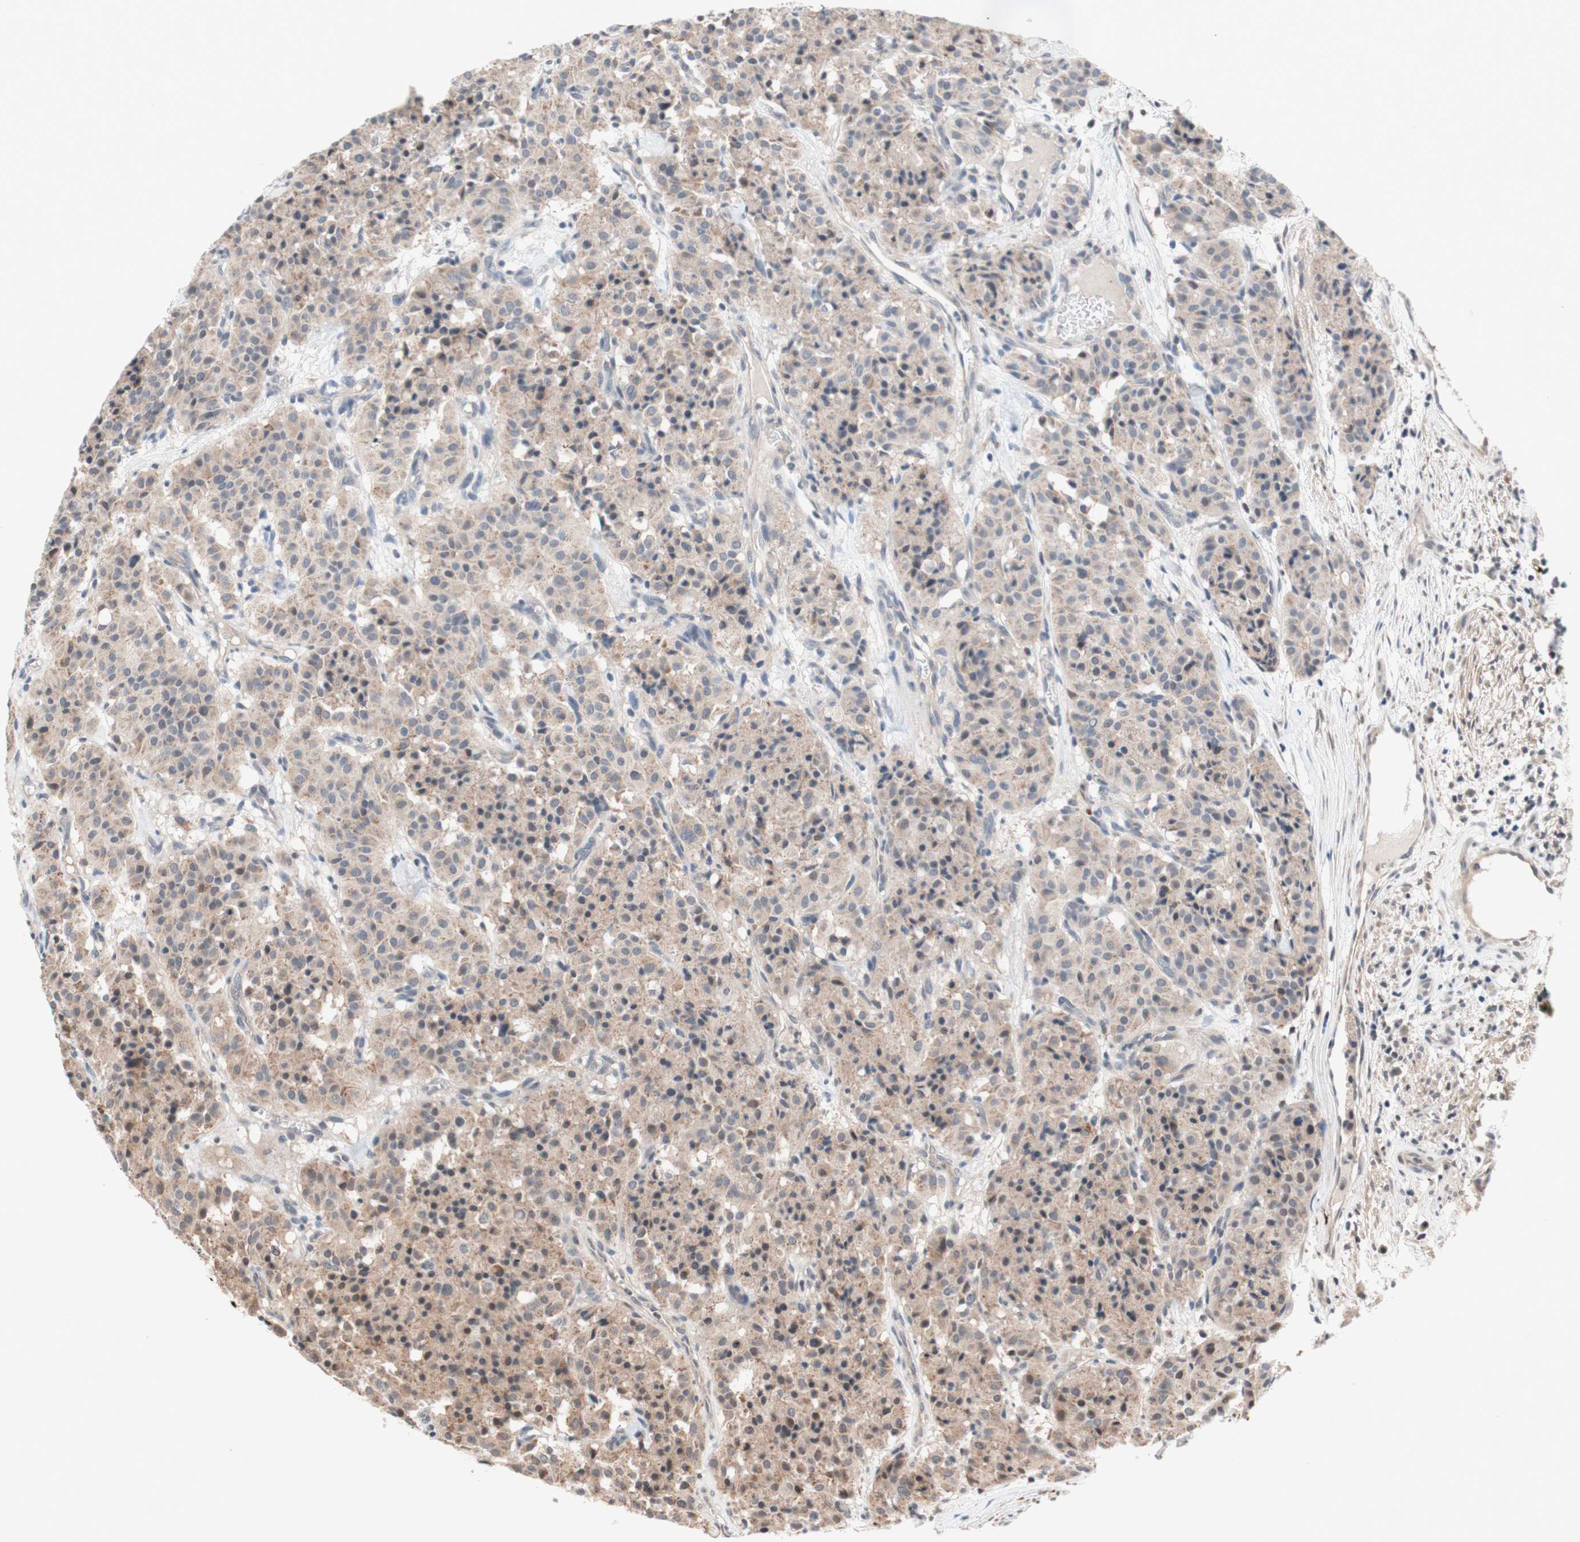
{"staining": {"intensity": "weak", "quantity": ">75%", "location": "cytoplasmic/membranous"}, "tissue": "carcinoid", "cell_type": "Tumor cells", "image_type": "cancer", "snomed": [{"axis": "morphology", "description": "Carcinoid, malignant, NOS"}, {"axis": "topography", "description": "Lung"}], "caption": "Immunohistochemical staining of carcinoid demonstrates low levels of weak cytoplasmic/membranous expression in about >75% of tumor cells. The protein is stained brown, and the nuclei are stained in blue (DAB (3,3'-diaminobenzidine) IHC with brightfield microscopy, high magnification).", "gene": "CD55", "patient": {"sex": "male", "age": 30}}